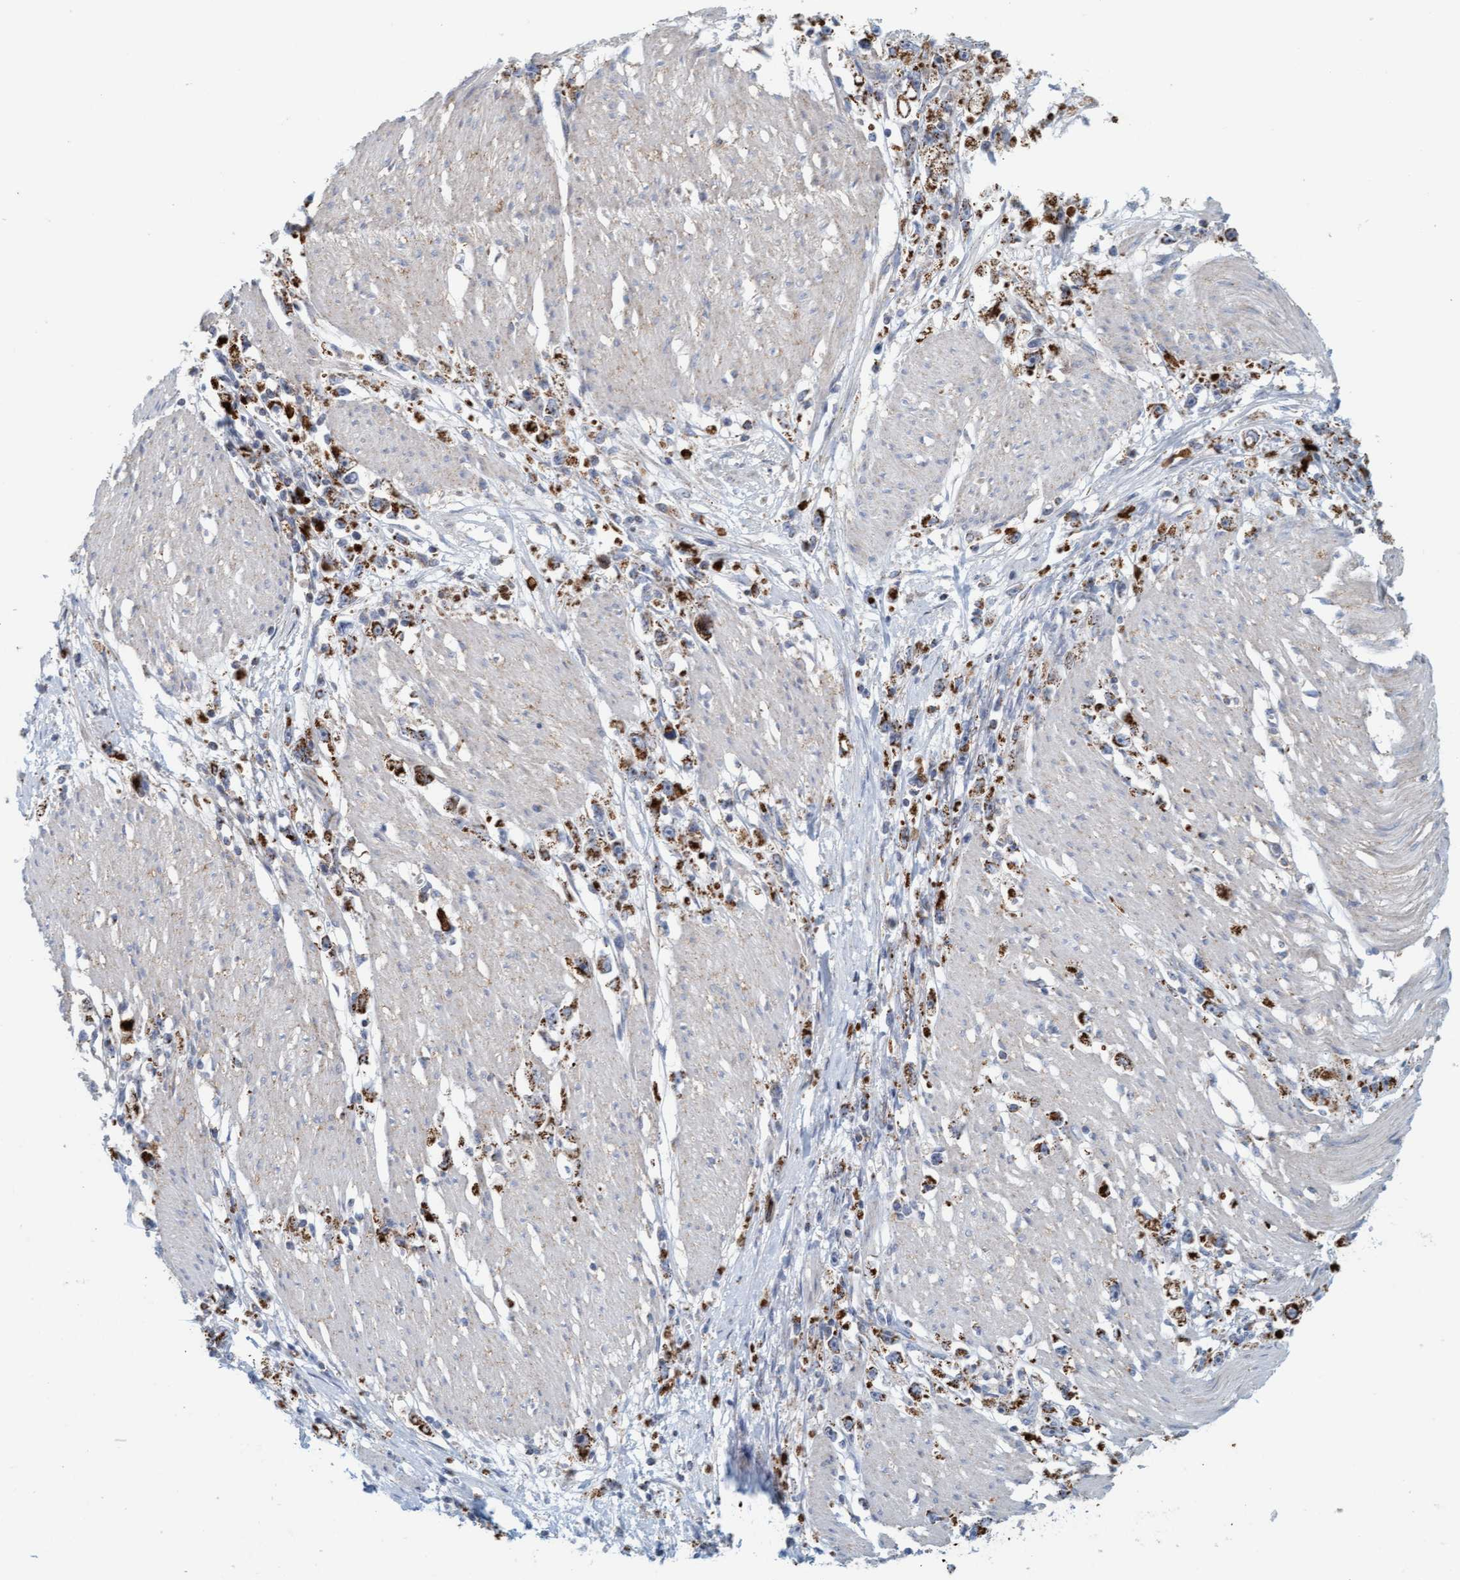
{"staining": {"intensity": "strong", "quantity": ">75%", "location": "cytoplasmic/membranous"}, "tissue": "stomach cancer", "cell_type": "Tumor cells", "image_type": "cancer", "snomed": [{"axis": "morphology", "description": "Adenocarcinoma, NOS"}, {"axis": "topography", "description": "Stomach"}], "caption": "Immunohistochemical staining of adenocarcinoma (stomach) reveals high levels of strong cytoplasmic/membranous positivity in about >75% of tumor cells. (Brightfield microscopy of DAB IHC at high magnification).", "gene": "B9D1", "patient": {"sex": "female", "age": 59}}